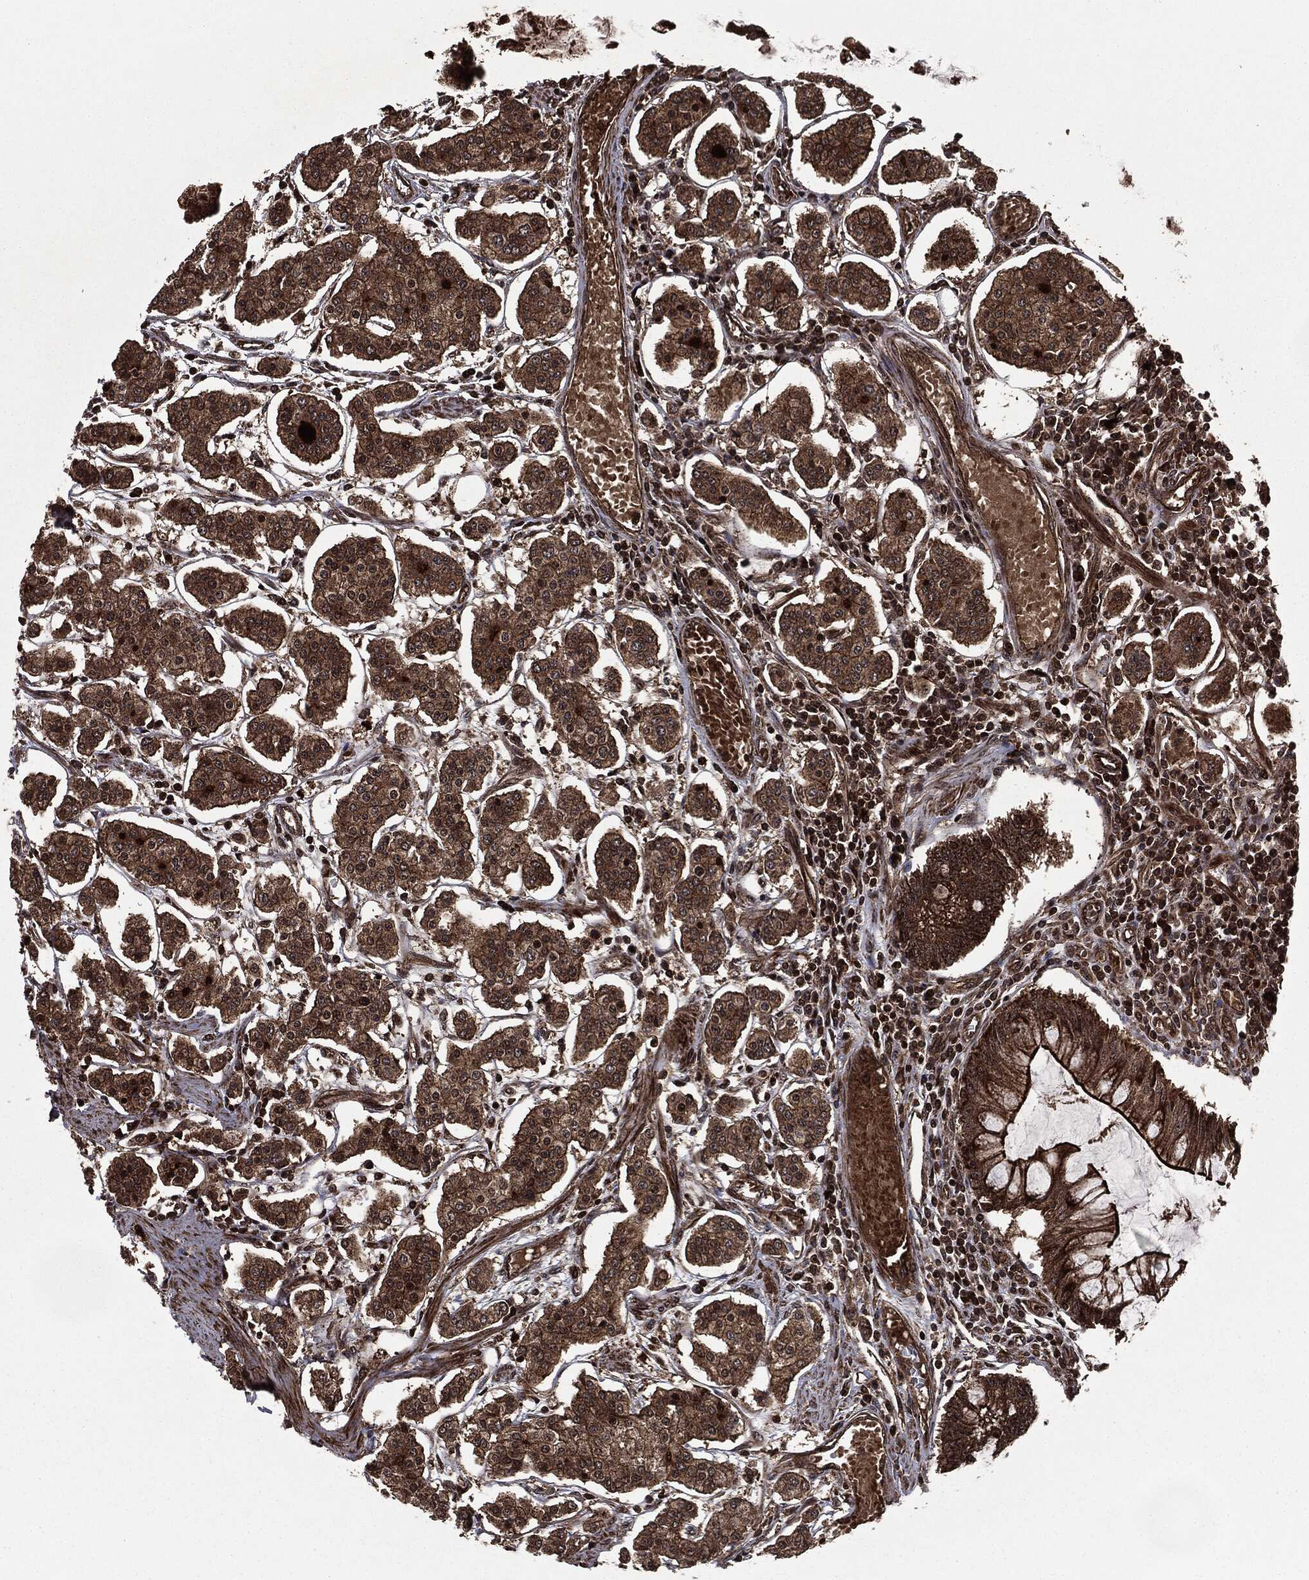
{"staining": {"intensity": "strong", "quantity": ">75%", "location": "cytoplasmic/membranous"}, "tissue": "carcinoid", "cell_type": "Tumor cells", "image_type": "cancer", "snomed": [{"axis": "morphology", "description": "Carcinoid, malignant, NOS"}, {"axis": "topography", "description": "Small intestine"}], "caption": "Immunohistochemical staining of carcinoid demonstrates high levels of strong cytoplasmic/membranous expression in about >75% of tumor cells.", "gene": "CARD6", "patient": {"sex": "female", "age": 65}}